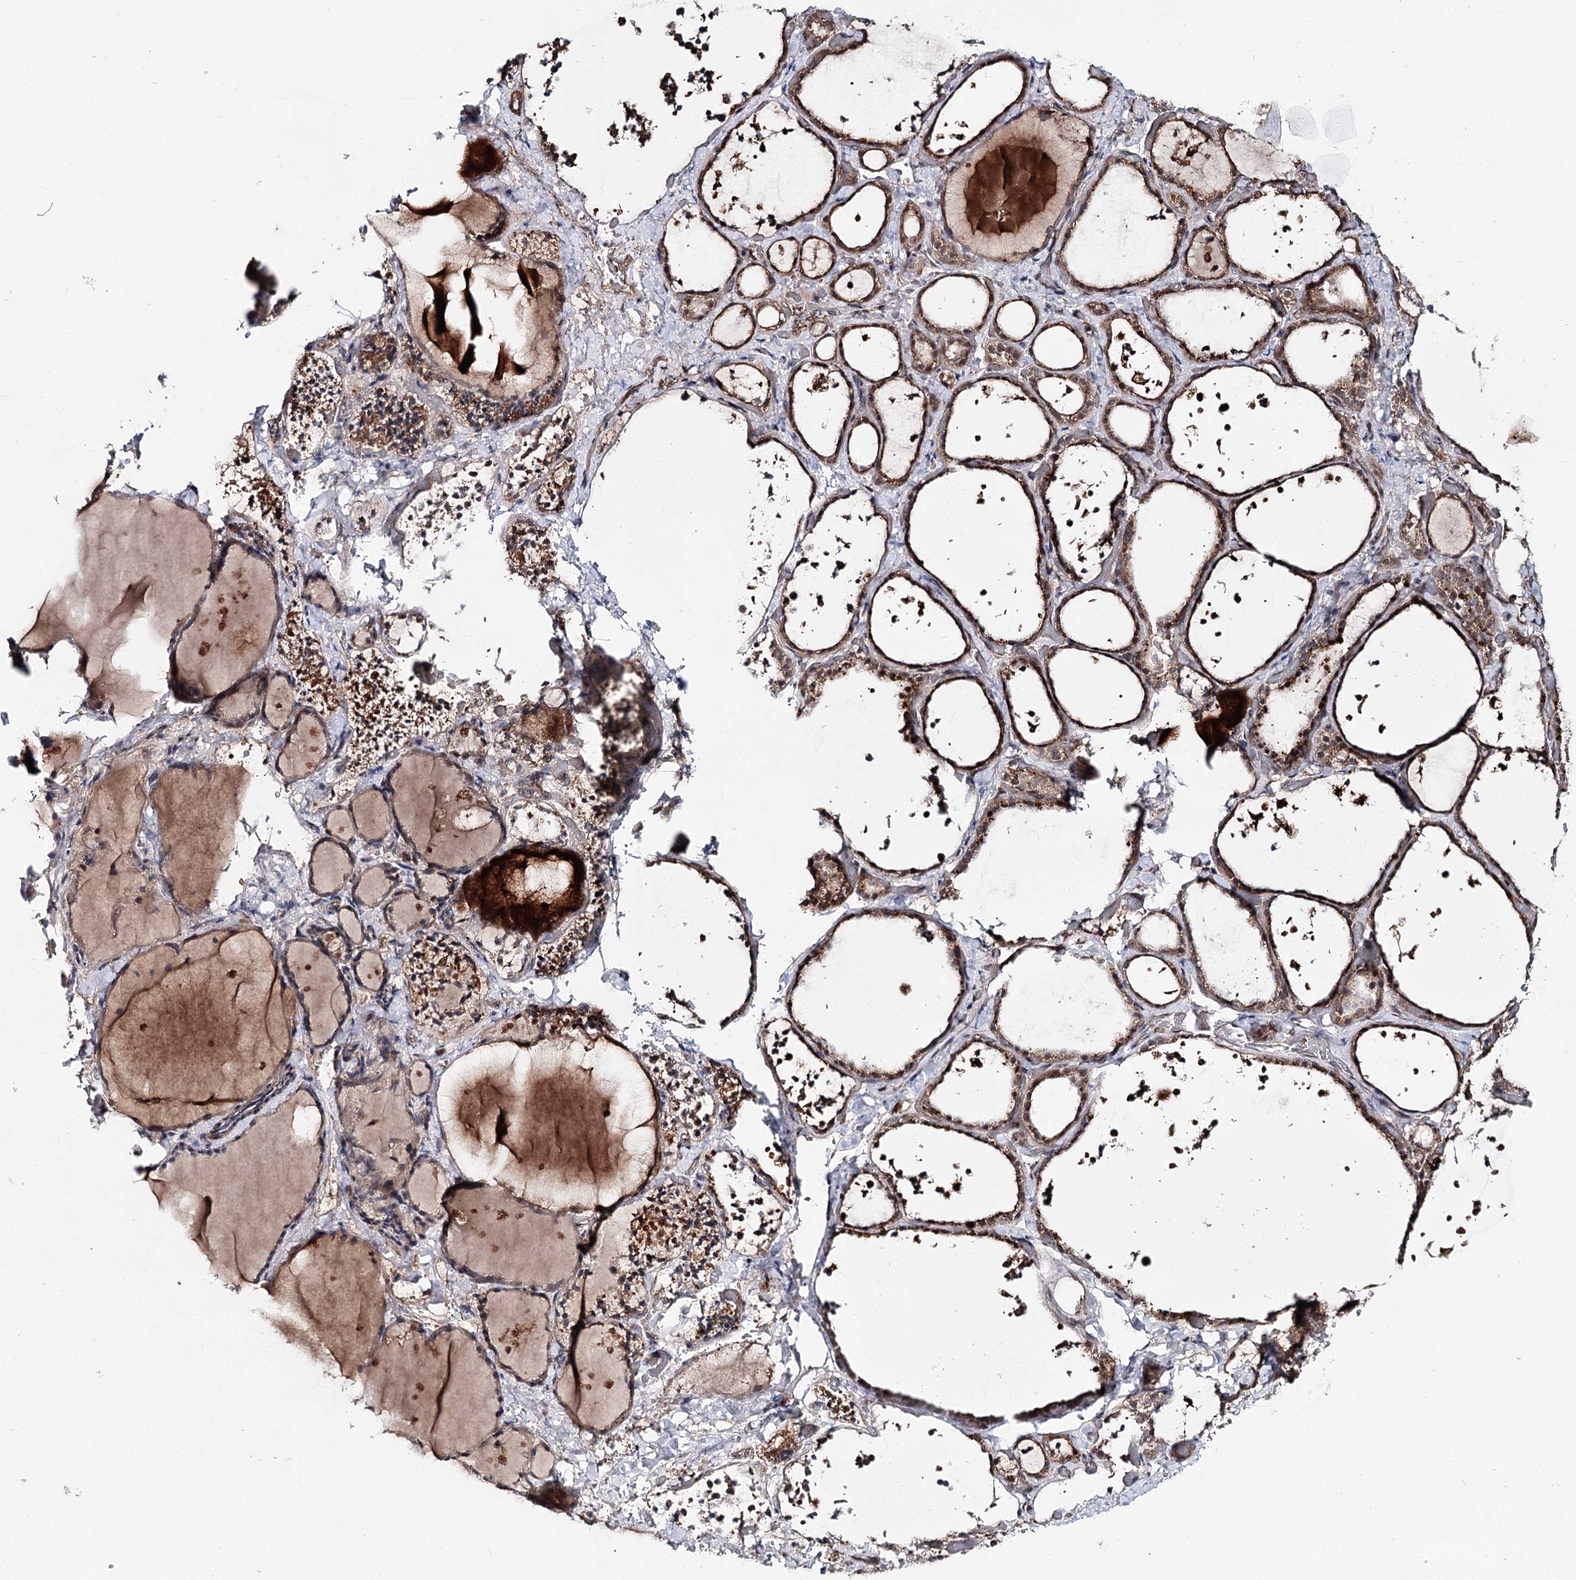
{"staining": {"intensity": "strong", "quantity": ">75%", "location": "cytoplasmic/membranous"}, "tissue": "thyroid gland", "cell_type": "Glandular cells", "image_type": "normal", "snomed": [{"axis": "morphology", "description": "Normal tissue, NOS"}, {"axis": "topography", "description": "Thyroid gland"}], "caption": "Normal thyroid gland shows strong cytoplasmic/membranous staining in about >75% of glandular cells, visualized by immunohistochemistry.", "gene": "MSANTD2", "patient": {"sex": "female", "age": 44}}